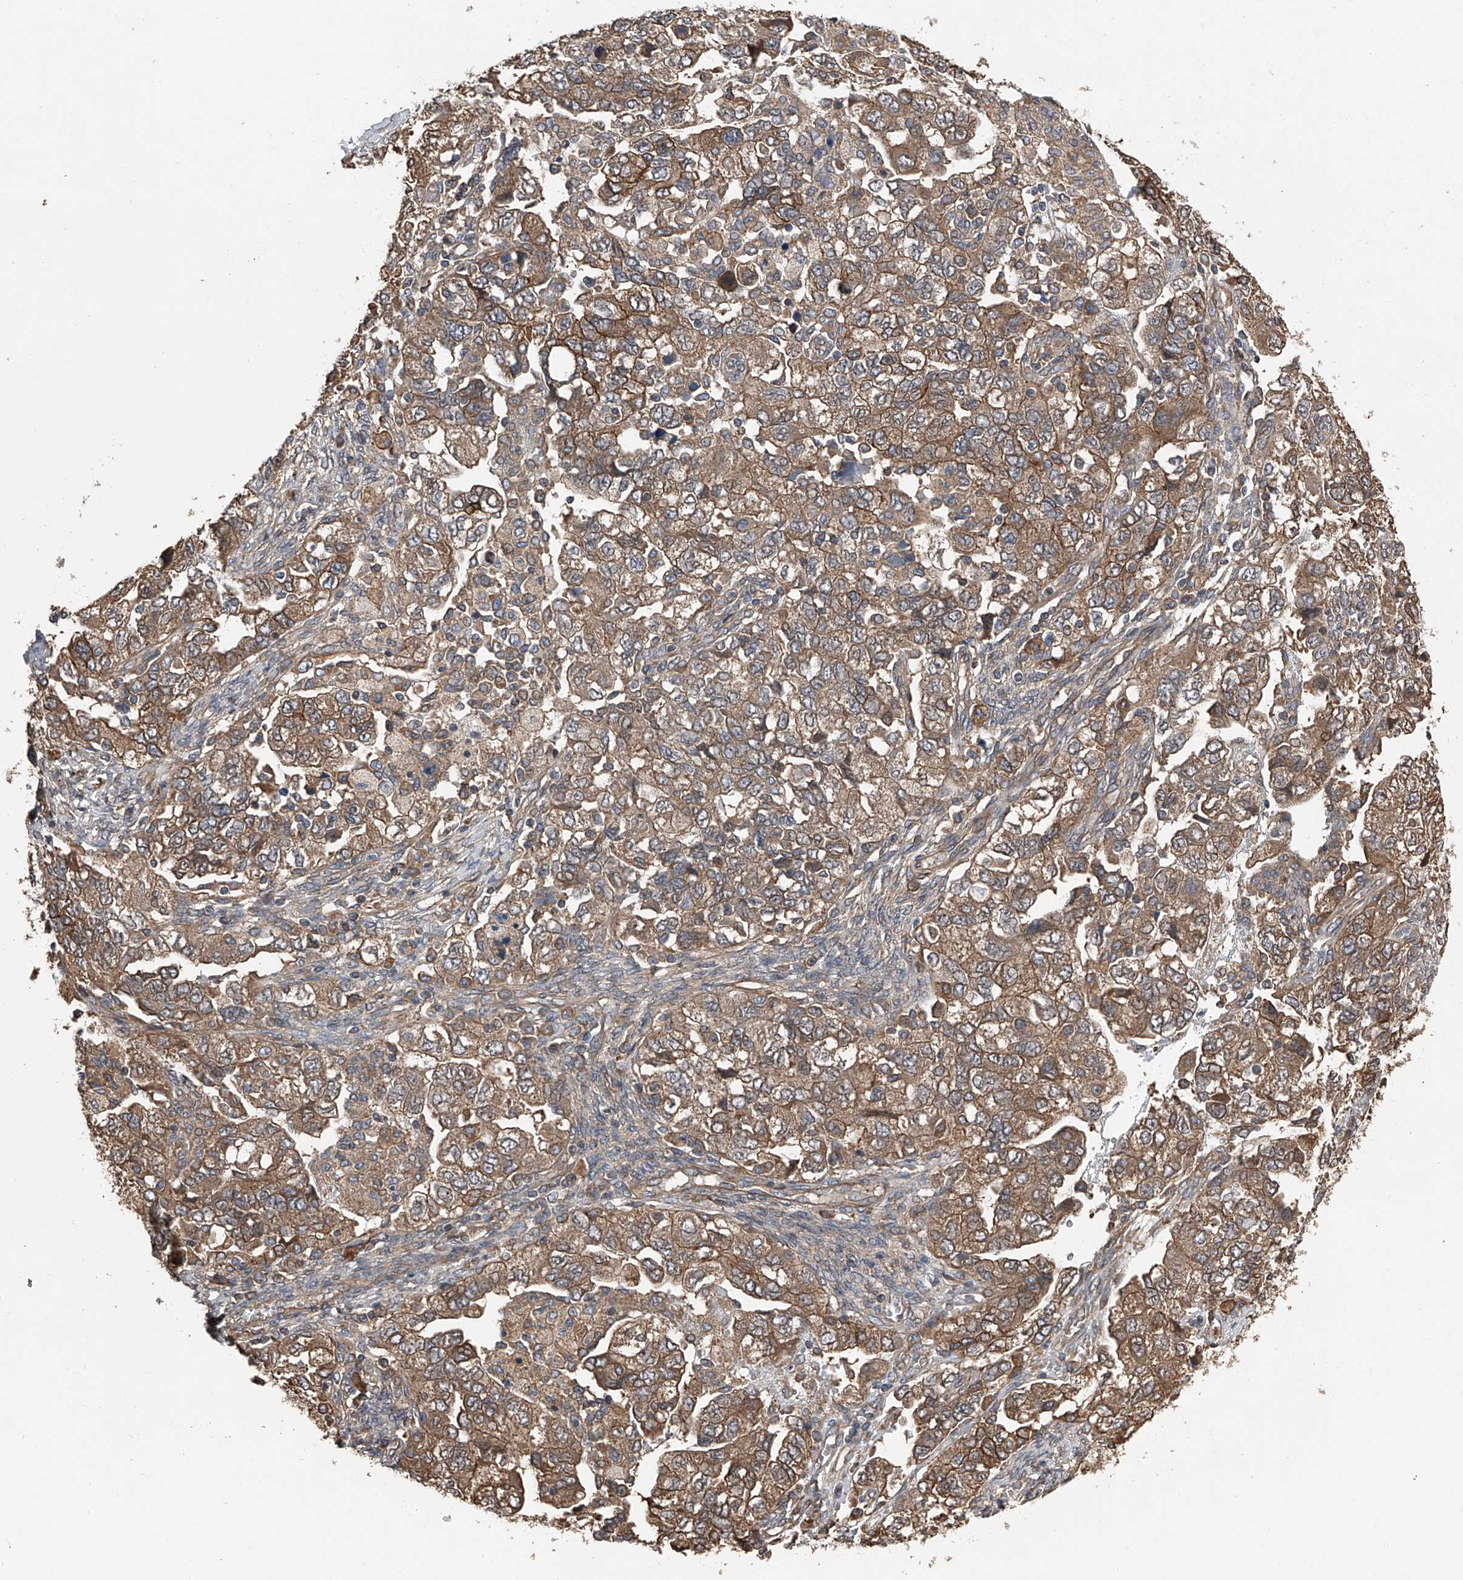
{"staining": {"intensity": "strong", "quantity": "25%-75%", "location": "cytoplasmic/membranous"}, "tissue": "ovarian cancer", "cell_type": "Tumor cells", "image_type": "cancer", "snomed": [{"axis": "morphology", "description": "Carcinoma, NOS"}, {"axis": "morphology", "description": "Cystadenocarcinoma, serous, NOS"}, {"axis": "topography", "description": "Ovary"}], "caption": "A histopathology image of ovarian carcinoma stained for a protein demonstrates strong cytoplasmic/membranous brown staining in tumor cells.", "gene": "KCNJ2", "patient": {"sex": "female", "age": 69}}